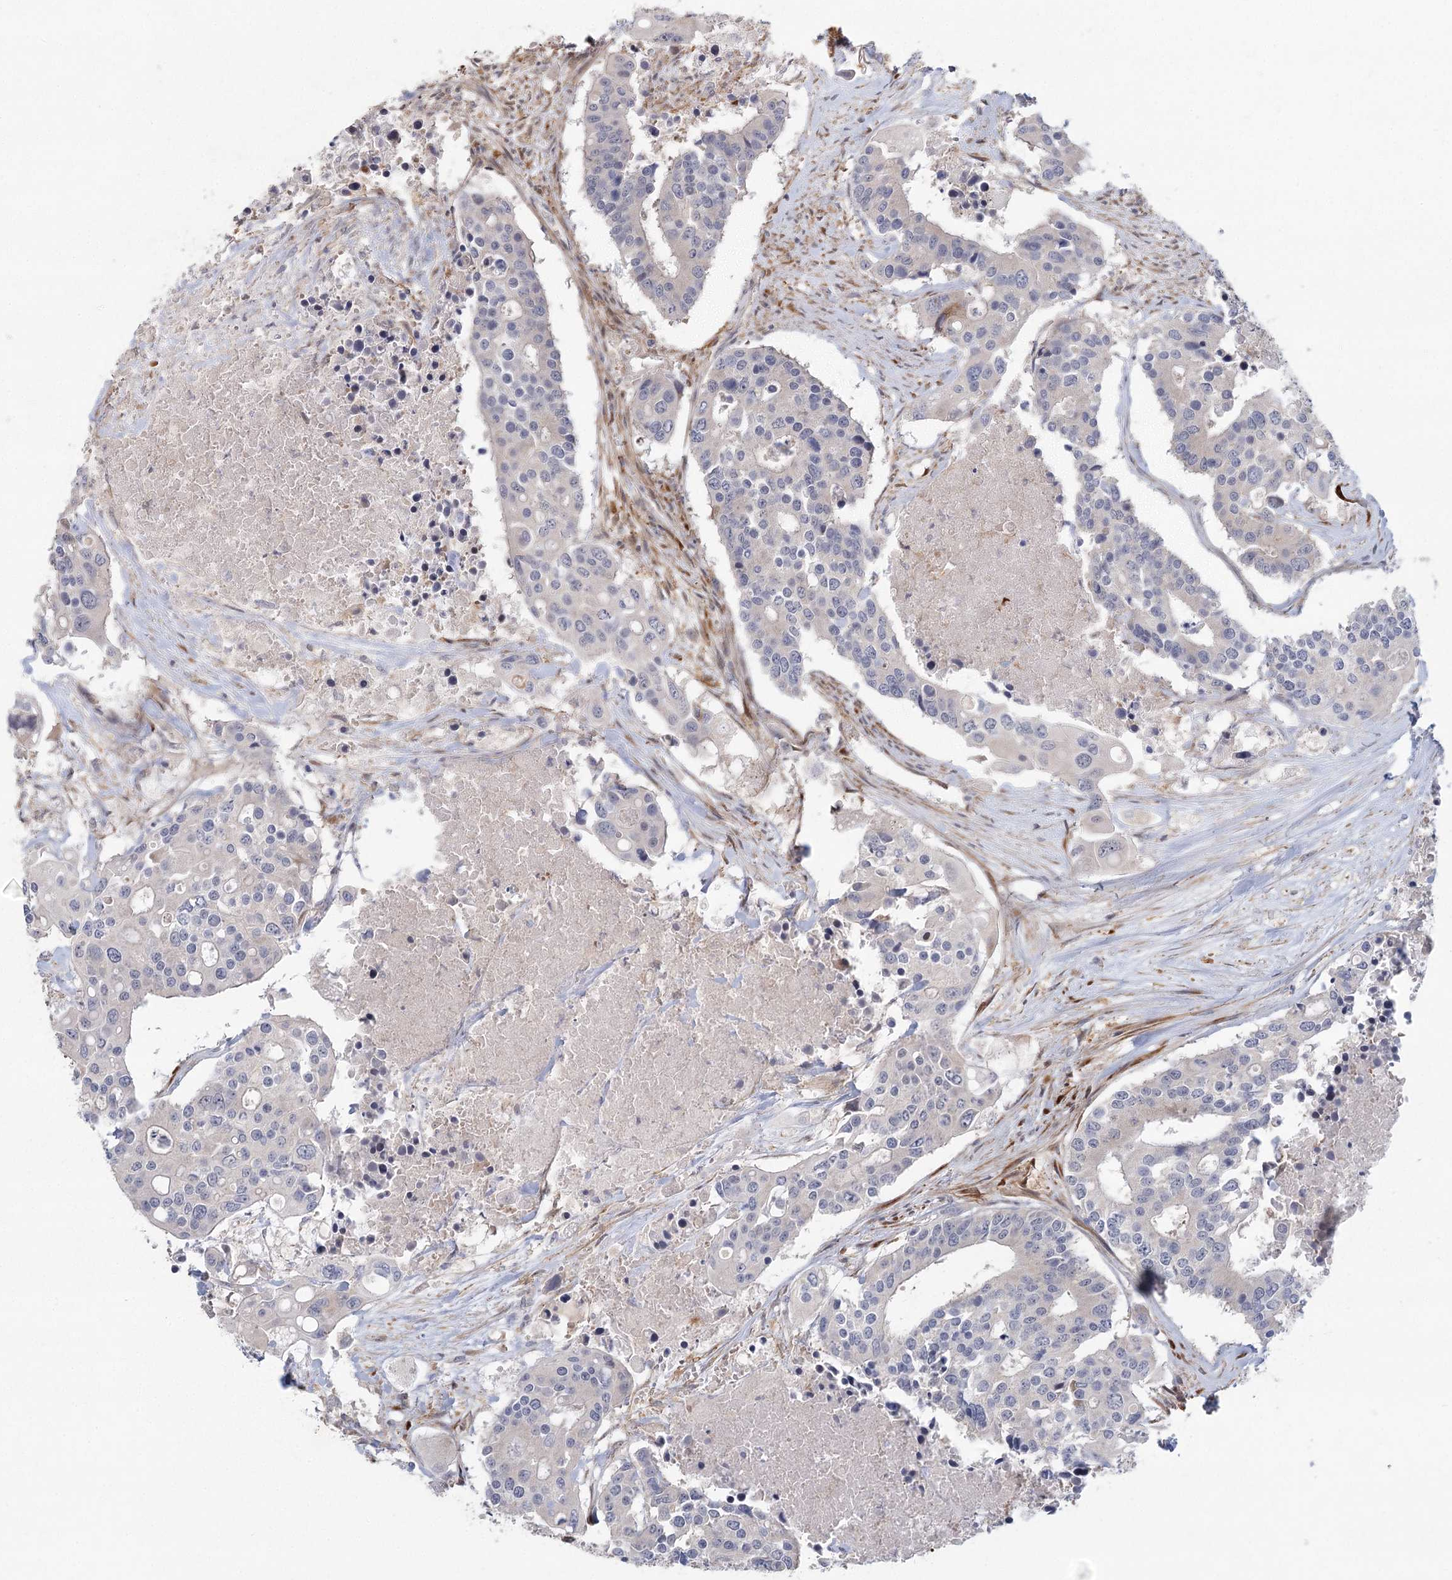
{"staining": {"intensity": "negative", "quantity": "none", "location": "none"}, "tissue": "colorectal cancer", "cell_type": "Tumor cells", "image_type": "cancer", "snomed": [{"axis": "morphology", "description": "Adenocarcinoma, NOS"}, {"axis": "topography", "description": "Colon"}], "caption": "Tumor cells are negative for protein expression in human colorectal cancer.", "gene": "FAM110C", "patient": {"sex": "male", "age": 77}}